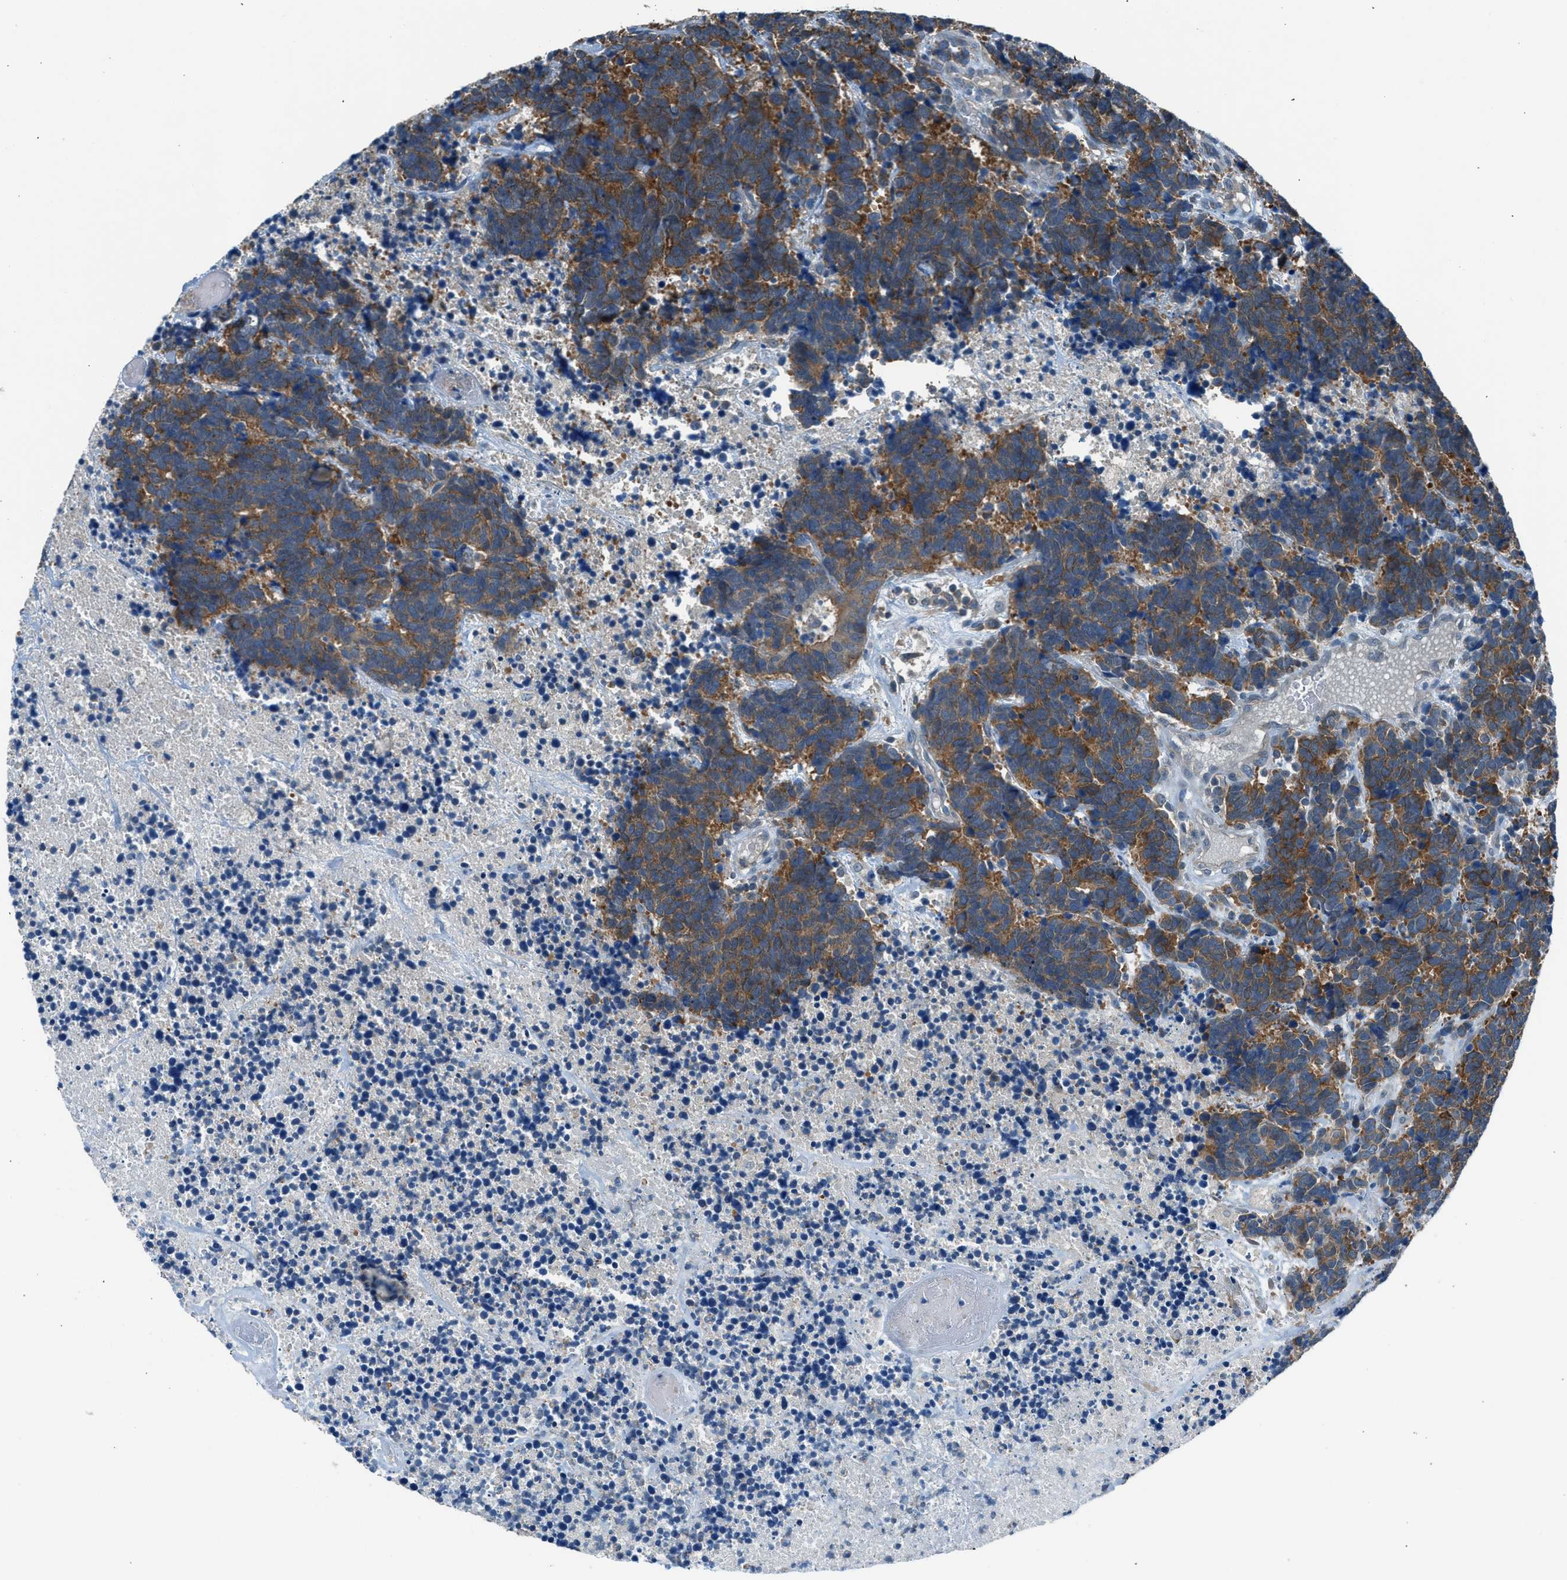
{"staining": {"intensity": "moderate", "quantity": ">75%", "location": "cytoplasmic/membranous"}, "tissue": "carcinoid", "cell_type": "Tumor cells", "image_type": "cancer", "snomed": [{"axis": "morphology", "description": "Carcinoma, NOS"}, {"axis": "morphology", "description": "Carcinoid, malignant, NOS"}, {"axis": "topography", "description": "Urinary bladder"}], "caption": "IHC of carcinoid reveals medium levels of moderate cytoplasmic/membranous positivity in approximately >75% of tumor cells.", "gene": "LMLN", "patient": {"sex": "male", "age": 57}}